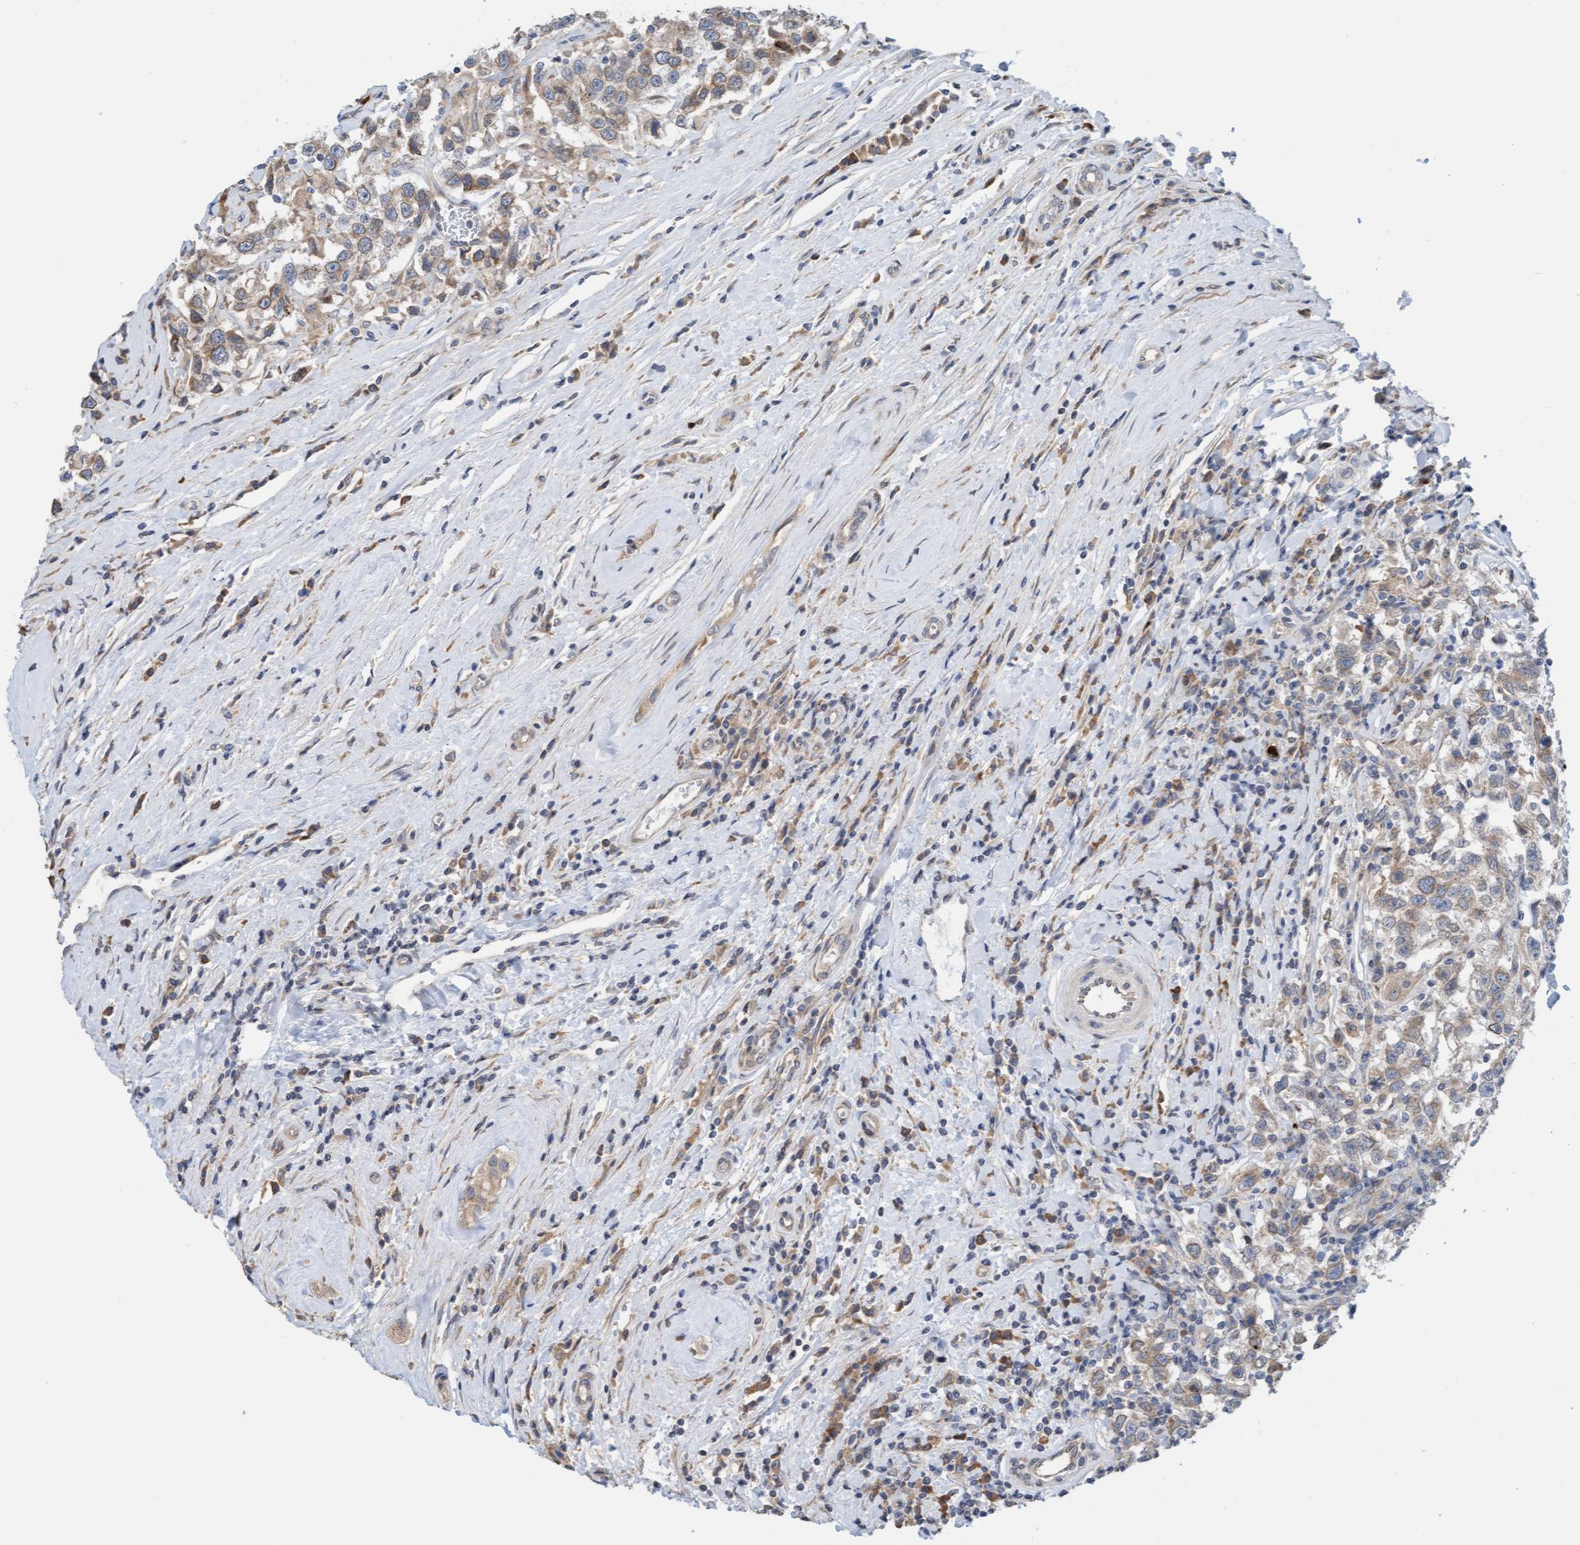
{"staining": {"intensity": "weak", "quantity": ">75%", "location": "cytoplasmic/membranous"}, "tissue": "testis cancer", "cell_type": "Tumor cells", "image_type": "cancer", "snomed": [{"axis": "morphology", "description": "Seminoma, NOS"}, {"axis": "topography", "description": "Testis"}], "caption": "Immunohistochemical staining of testis seminoma demonstrates low levels of weak cytoplasmic/membranous positivity in about >75% of tumor cells. (Stains: DAB in brown, nuclei in blue, Microscopy: brightfield microscopy at high magnification).", "gene": "MMP8", "patient": {"sex": "male", "age": 41}}